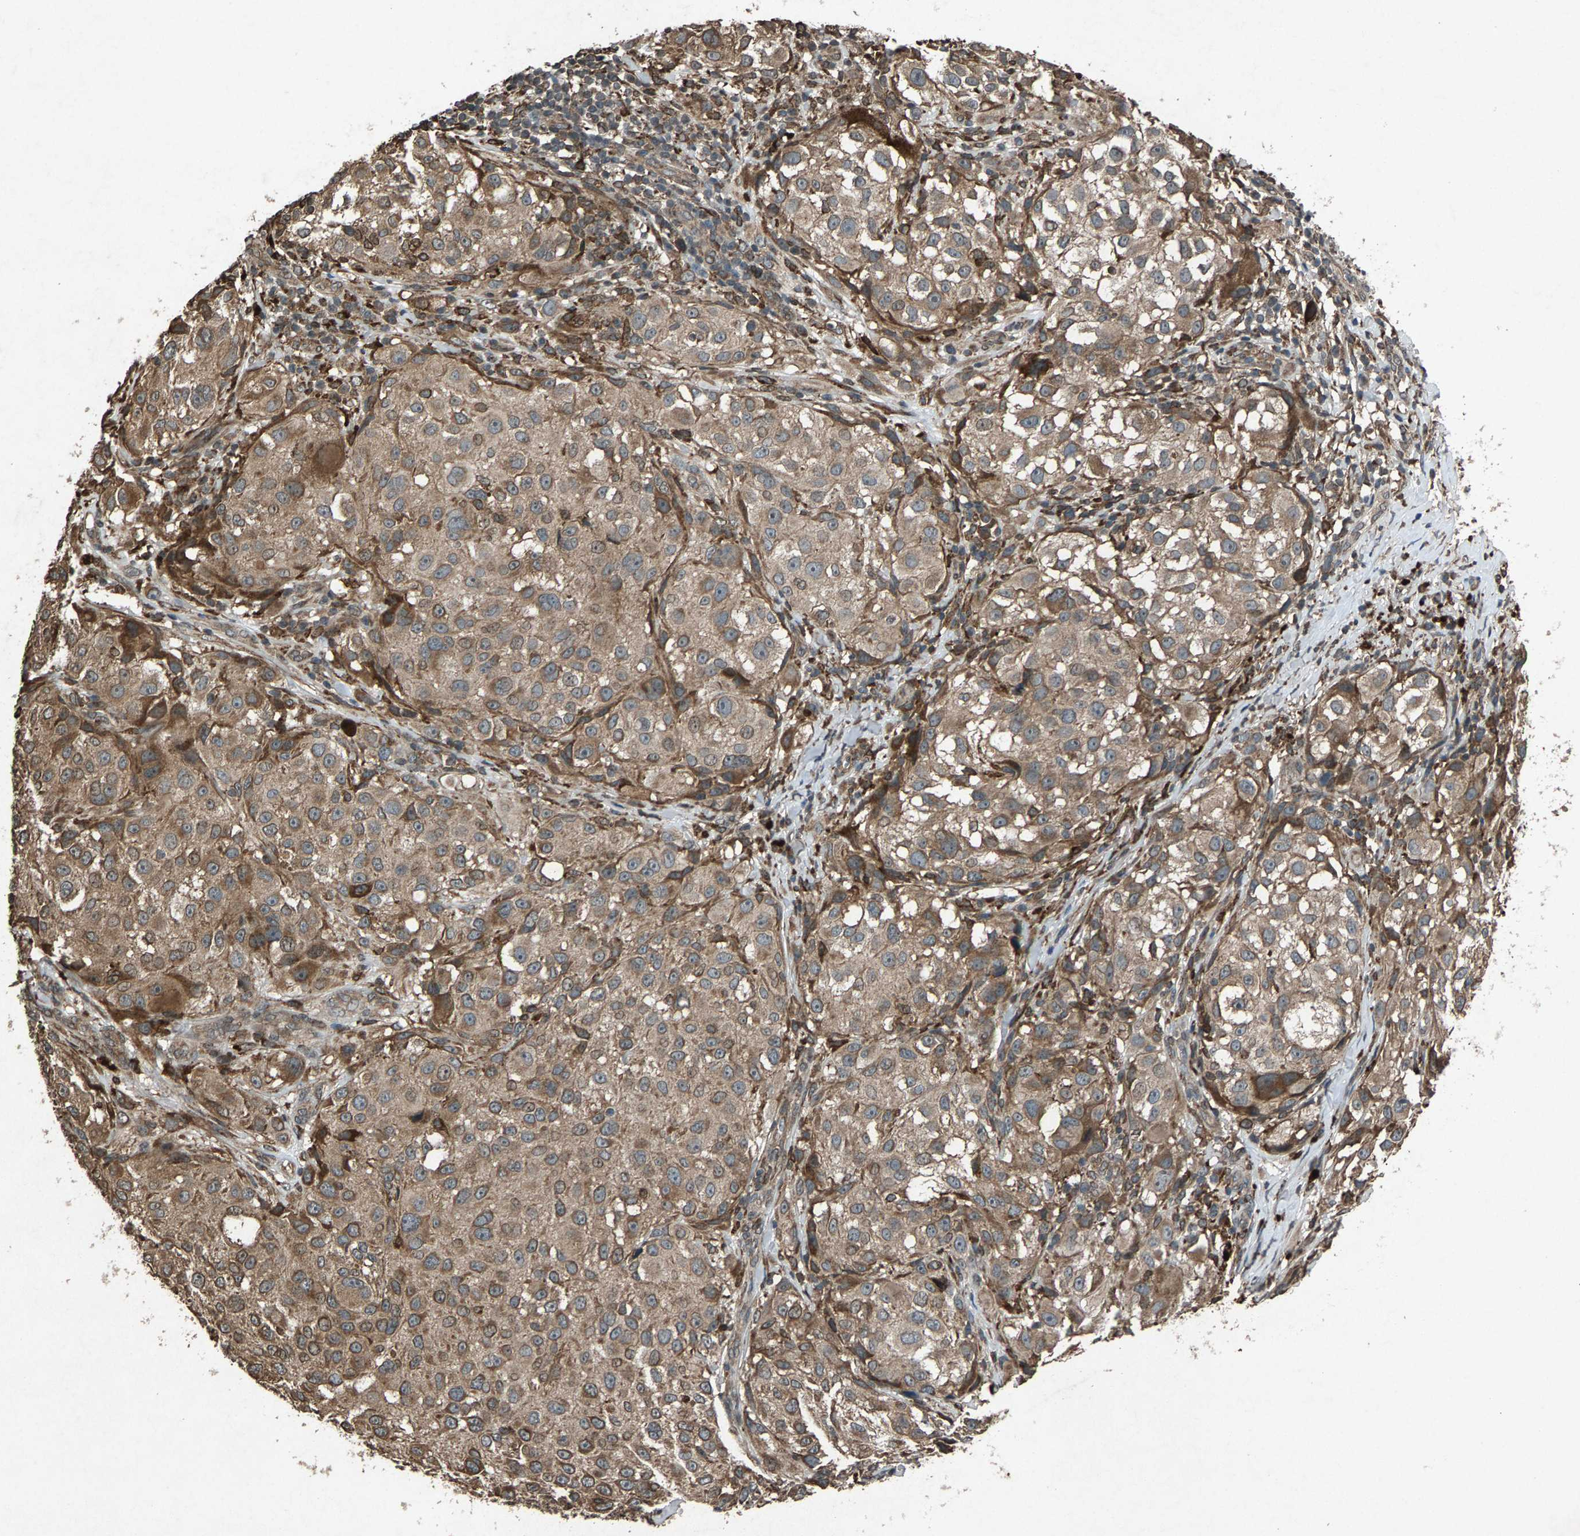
{"staining": {"intensity": "weak", "quantity": ">75%", "location": "cytoplasmic/membranous"}, "tissue": "melanoma", "cell_type": "Tumor cells", "image_type": "cancer", "snomed": [{"axis": "morphology", "description": "Necrosis, NOS"}, {"axis": "morphology", "description": "Malignant melanoma, NOS"}, {"axis": "topography", "description": "Skin"}], "caption": "This is an image of IHC staining of malignant melanoma, which shows weak staining in the cytoplasmic/membranous of tumor cells.", "gene": "CALR", "patient": {"sex": "female", "age": 87}}